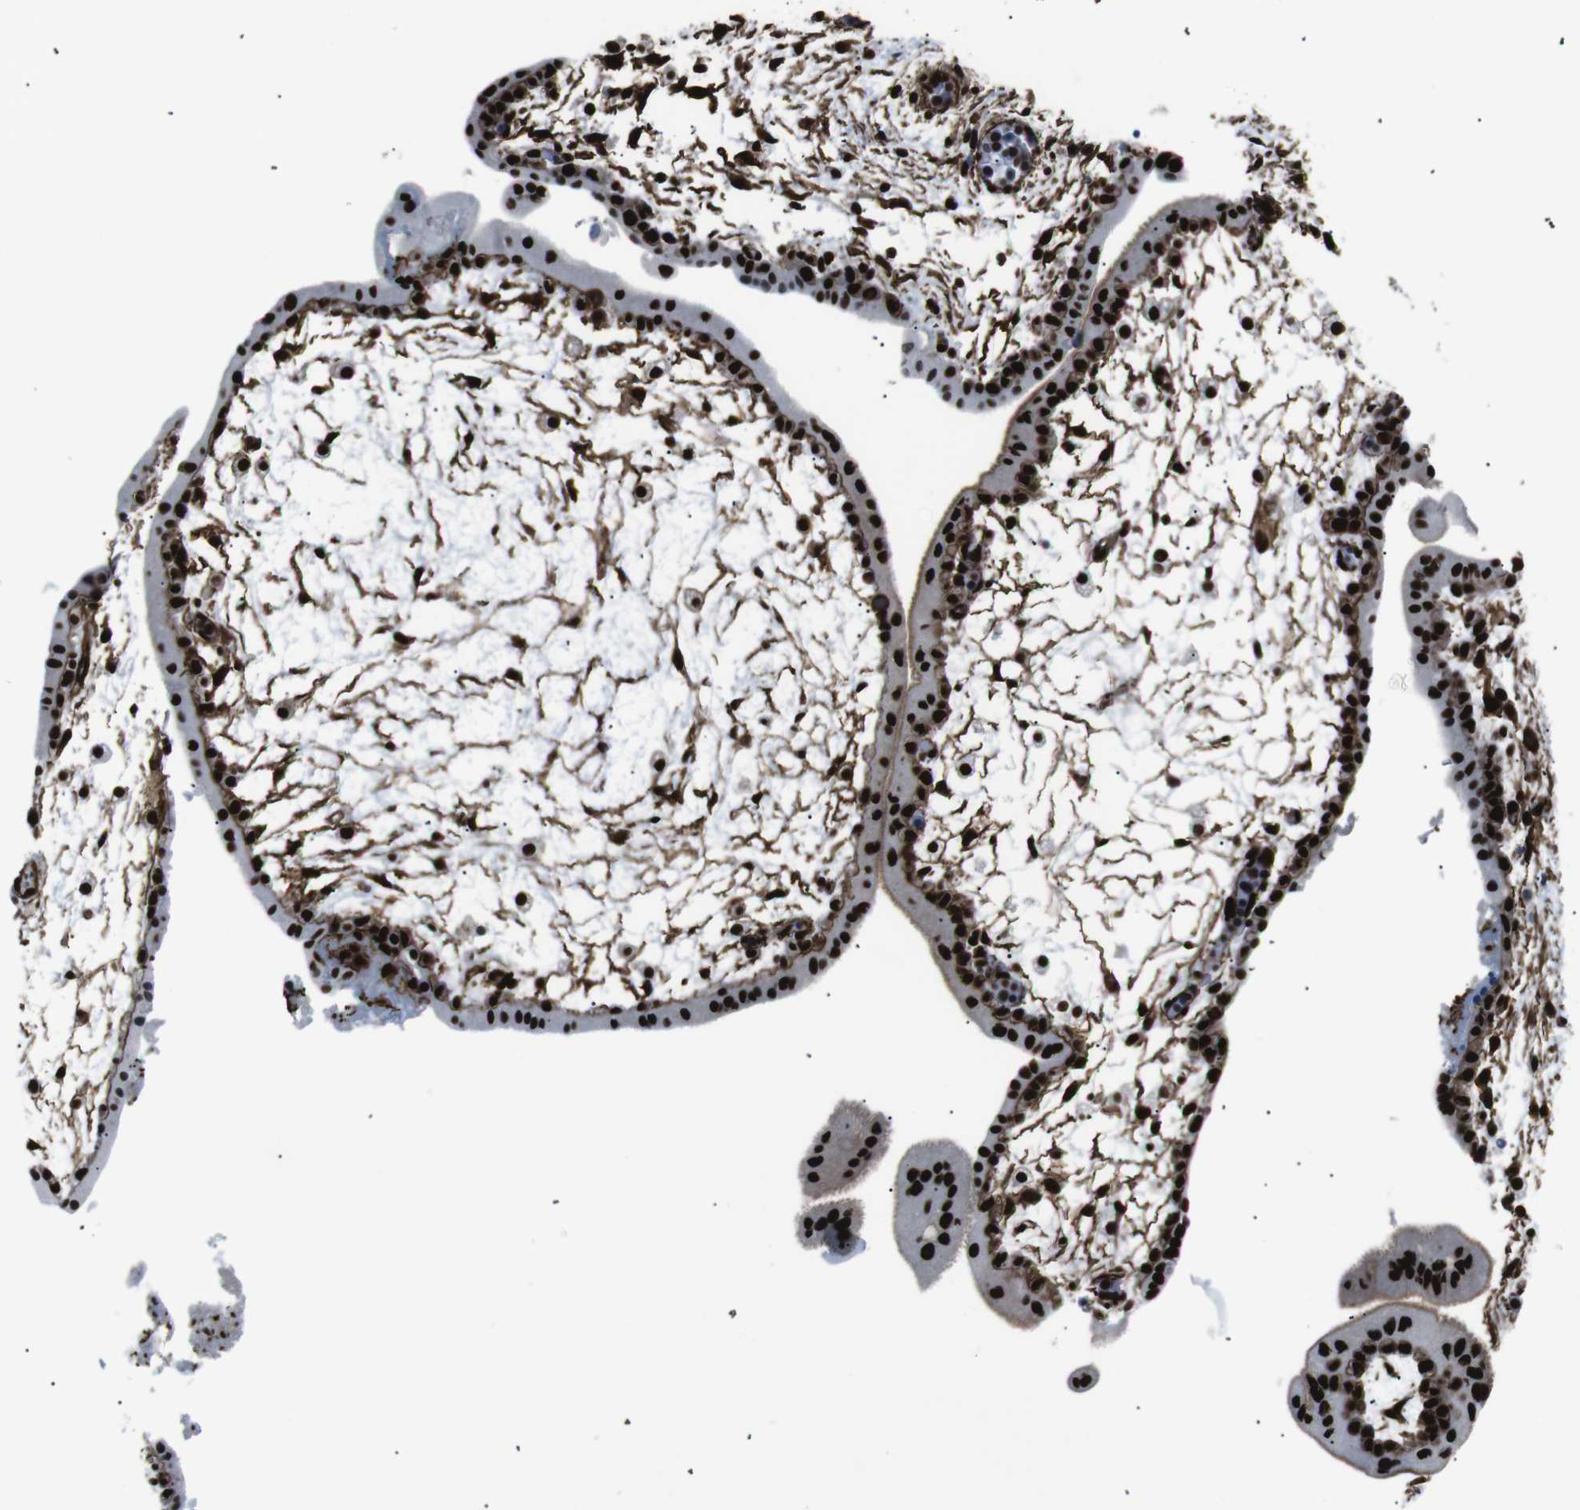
{"staining": {"intensity": "strong", "quantity": ">75%", "location": "cytoplasmic/membranous,nuclear"}, "tissue": "placenta", "cell_type": "Trophoblastic cells", "image_type": "normal", "snomed": [{"axis": "morphology", "description": "Normal tissue, NOS"}, {"axis": "topography", "description": "Placenta"}], "caption": "Trophoblastic cells show high levels of strong cytoplasmic/membranous,nuclear staining in approximately >75% of cells in unremarkable human placenta. (Brightfield microscopy of DAB IHC at high magnification).", "gene": "HNRNPU", "patient": {"sex": "female", "age": 35}}